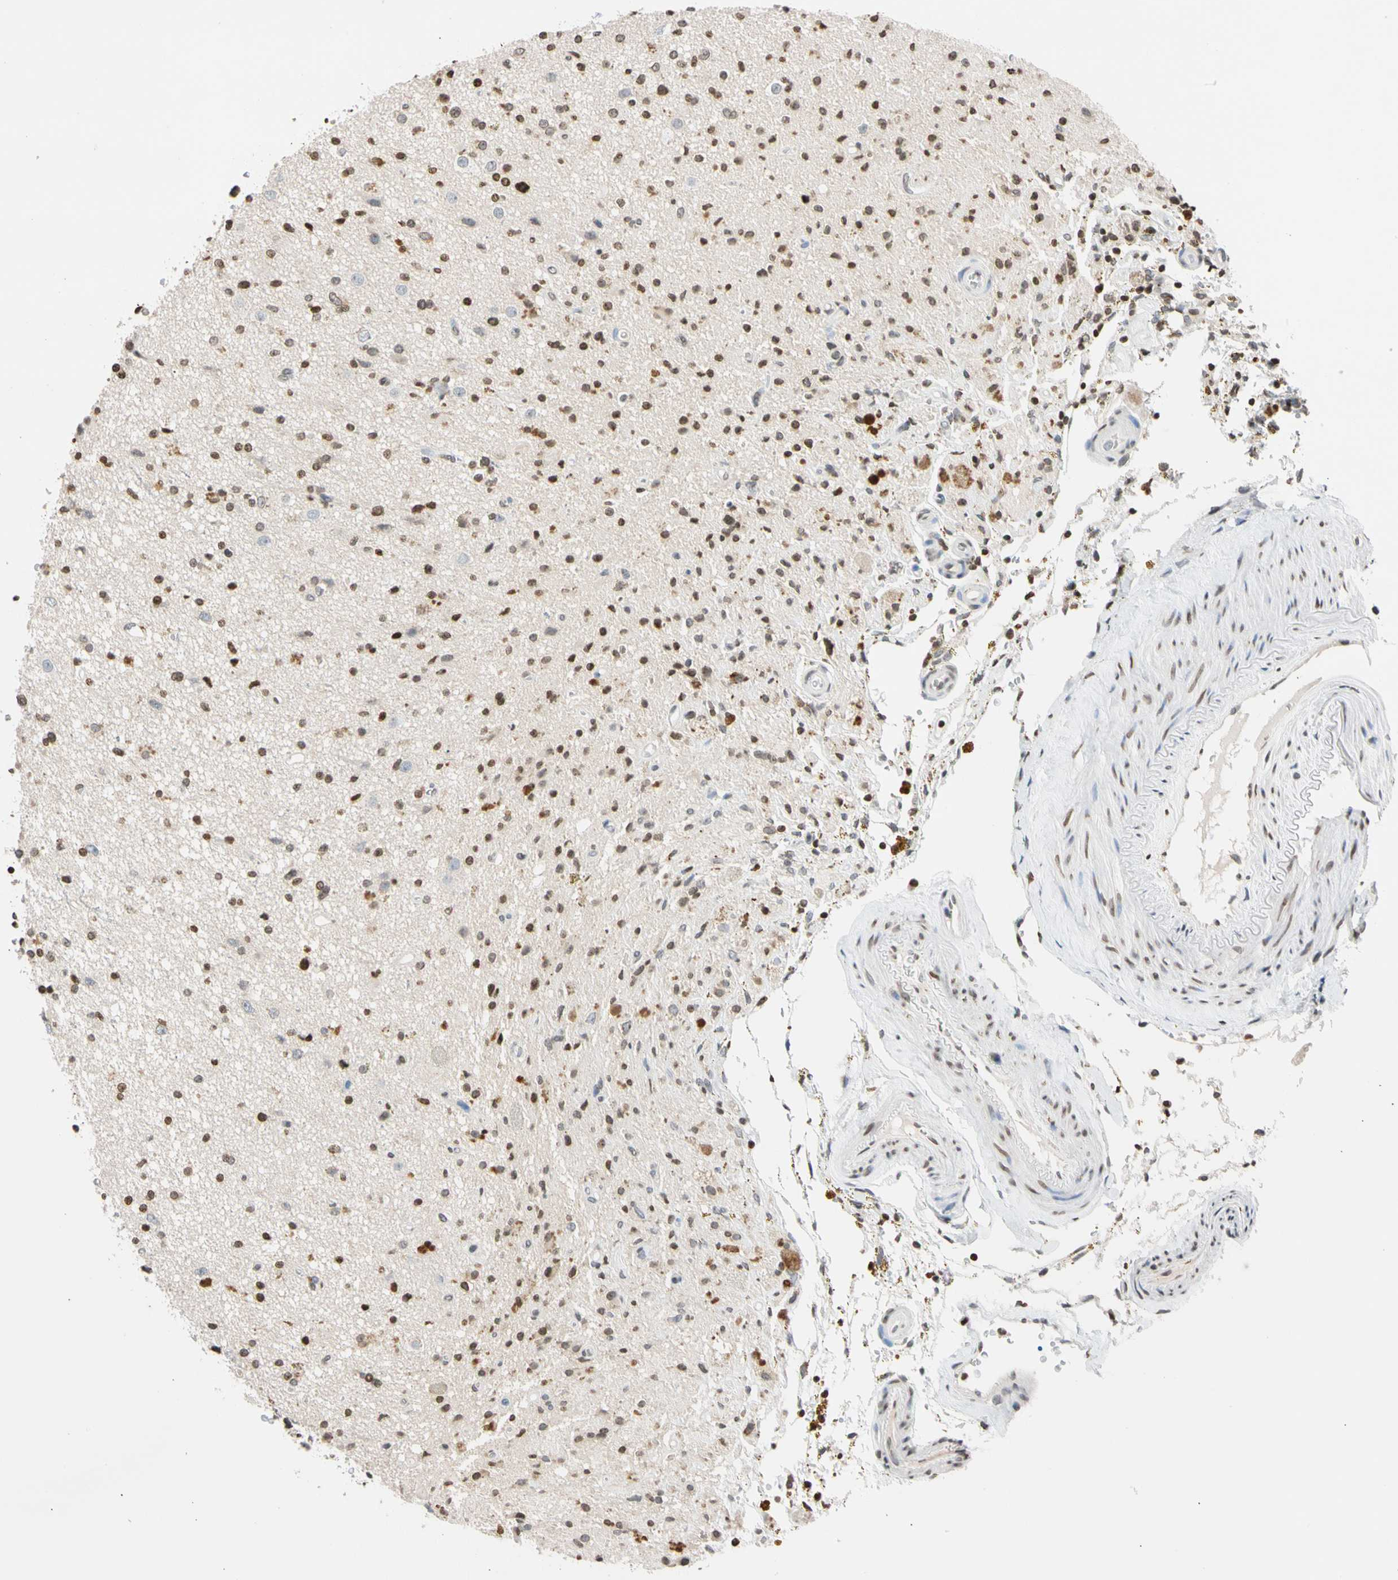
{"staining": {"intensity": "weak", "quantity": "<25%", "location": "nuclear"}, "tissue": "glioma", "cell_type": "Tumor cells", "image_type": "cancer", "snomed": [{"axis": "morphology", "description": "Glioma, malignant, High grade"}, {"axis": "topography", "description": "Brain"}], "caption": "Immunohistochemistry (IHC) micrograph of neoplastic tissue: malignant glioma (high-grade) stained with DAB (3,3'-diaminobenzidine) reveals no significant protein positivity in tumor cells.", "gene": "GPX4", "patient": {"sex": "male", "age": 33}}